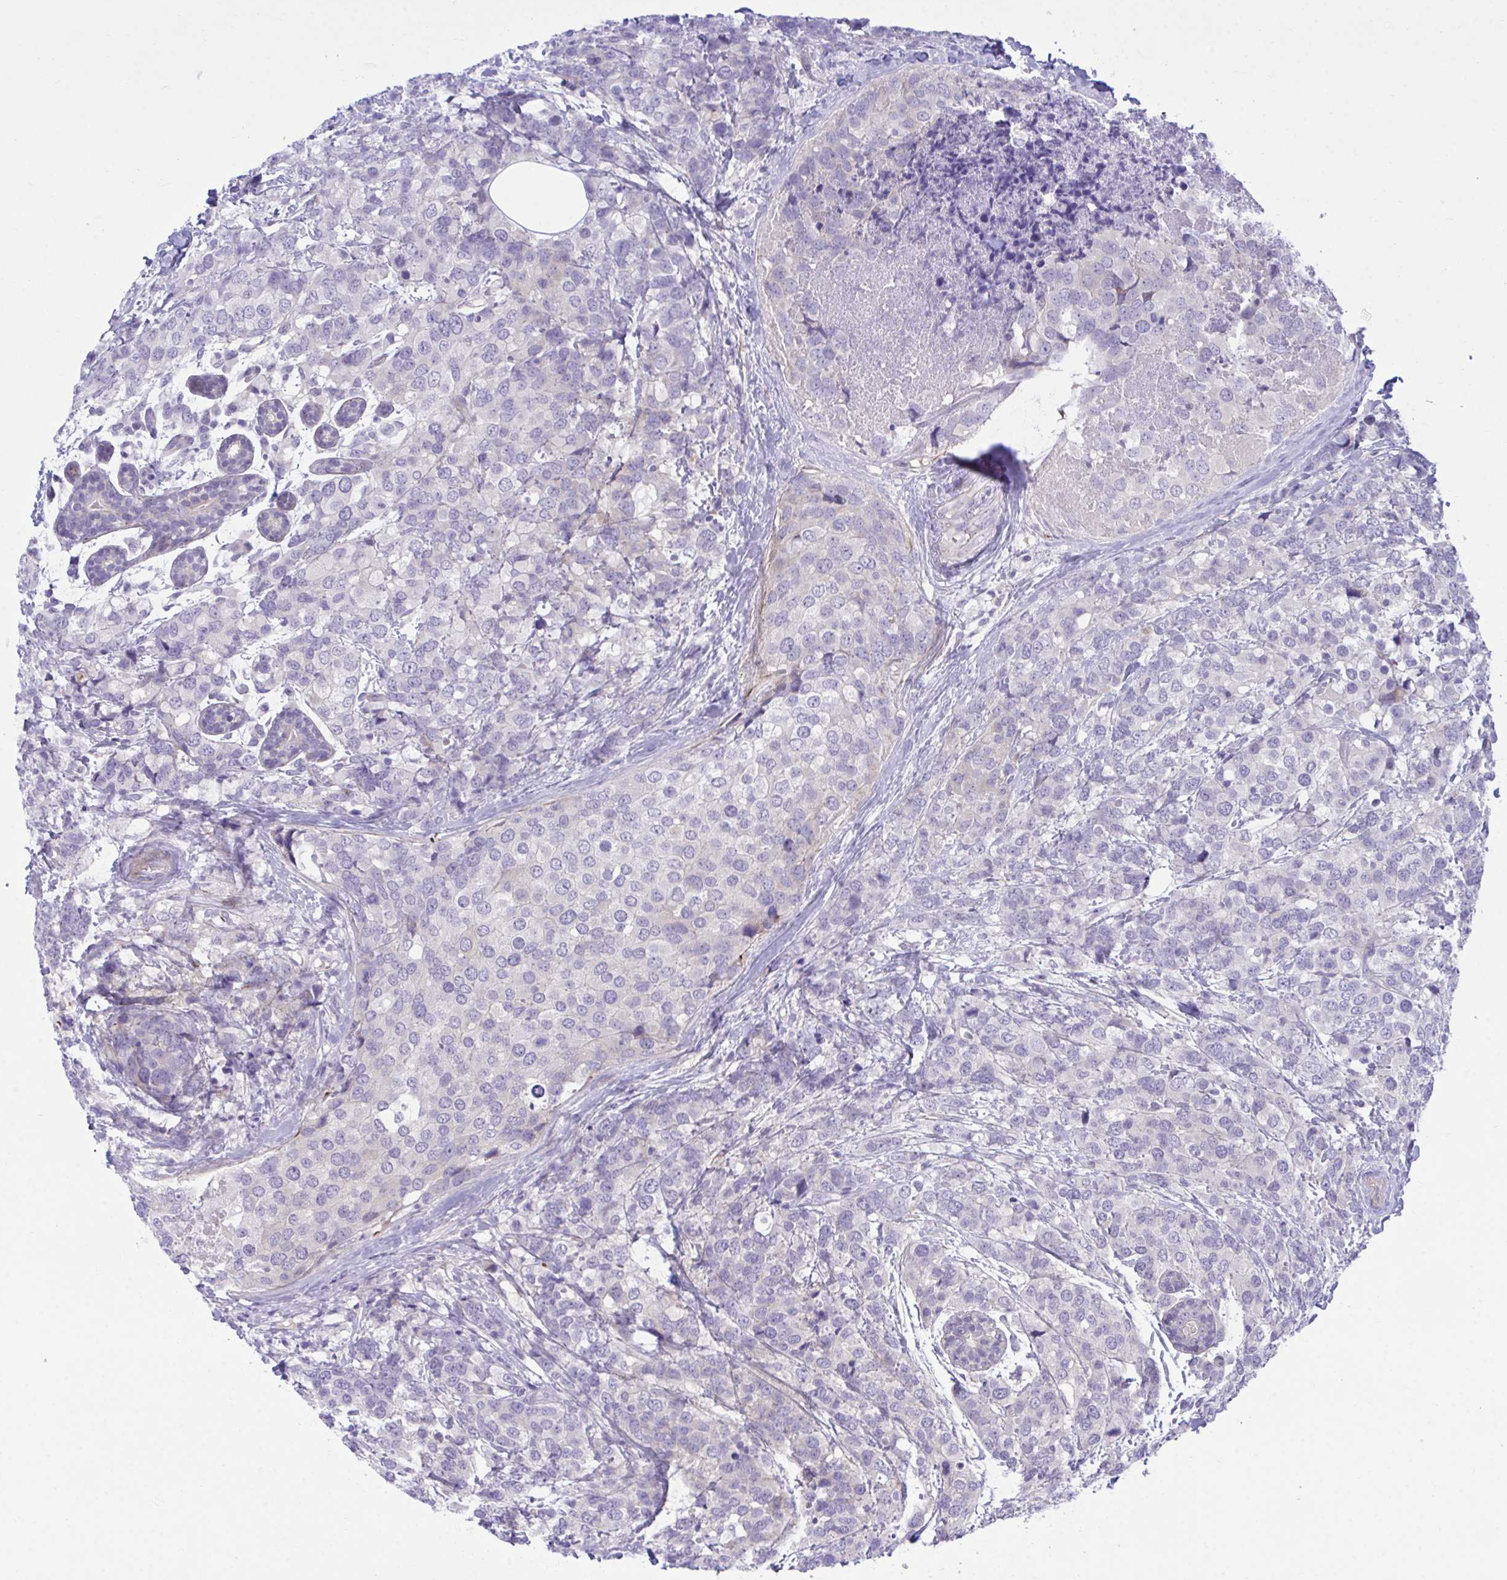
{"staining": {"intensity": "negative", "quantity": "none", "location": "none"}, "tissue": "breast cancer", "cell_type": "Tumor cells", "image_type": "cancer", "snomed": [{"axis": "morphology", "description": "Lobular carcinoma"}, {"axis": "topography", "description": "Breast"}], "caption": "Immunohistochemistry of human lobular carcinoma (breast) shows no staining in tumor cells.", "gene": "MED9", "patient": {"sex": "female", "age": 59}}